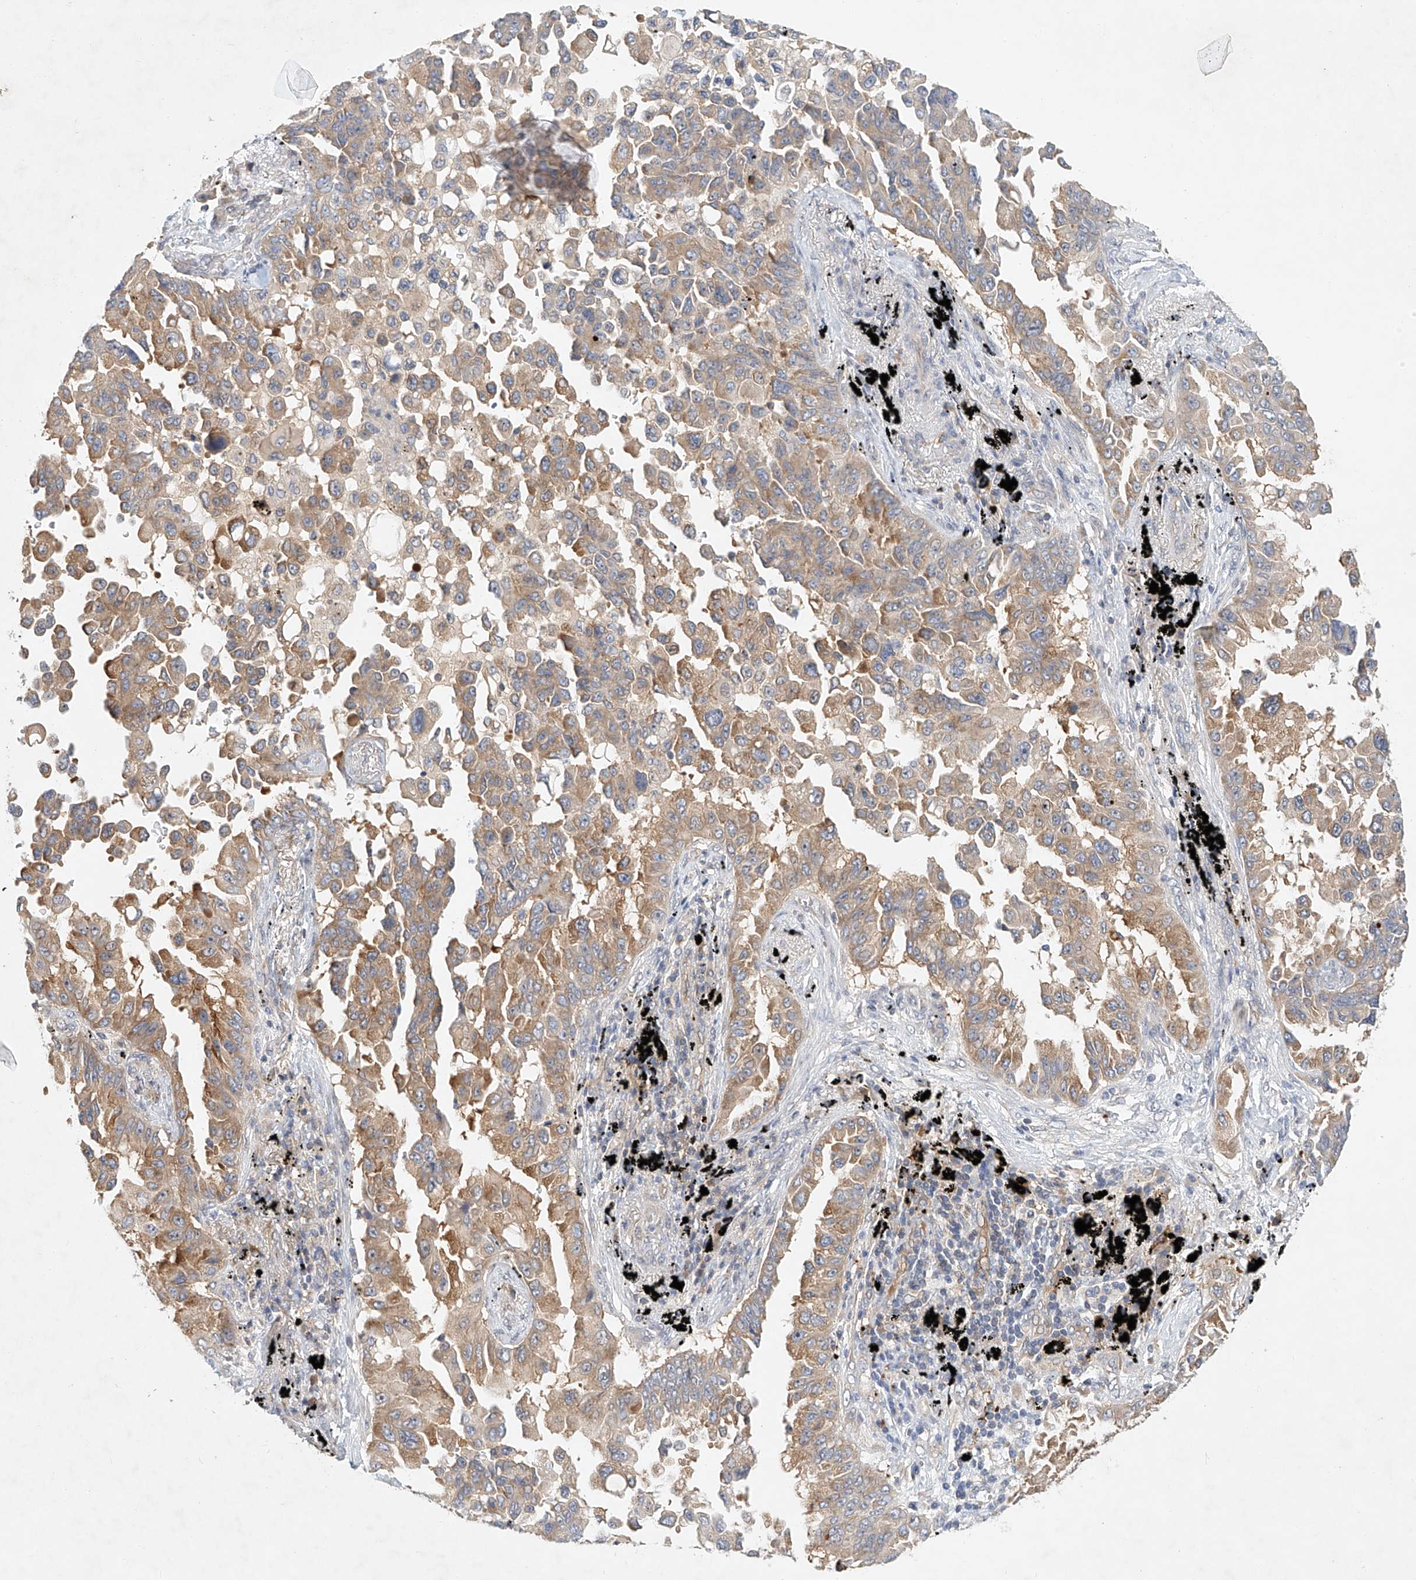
{"staining": {"intensity": "moderate", "quantity": ">75%", "location": "cytoplasmic/membranous"}, "tissue": "lung cancer", "cell_type": "Tumor cells", "image_type": "cancer", "snomed": [{"axis": "morphology", "description": "Adenocarcinoma, NOS"}, {"axis": "topography", "description": "Lung"}], "caption": "Protein expression analysis of lung adenocarcinoma reveals moderate cytoplasmic/membranous expression in approximately >75% of tumor cells.", "gene": "CARMIL1", "patient": {"sex": "female", "age": 67}}